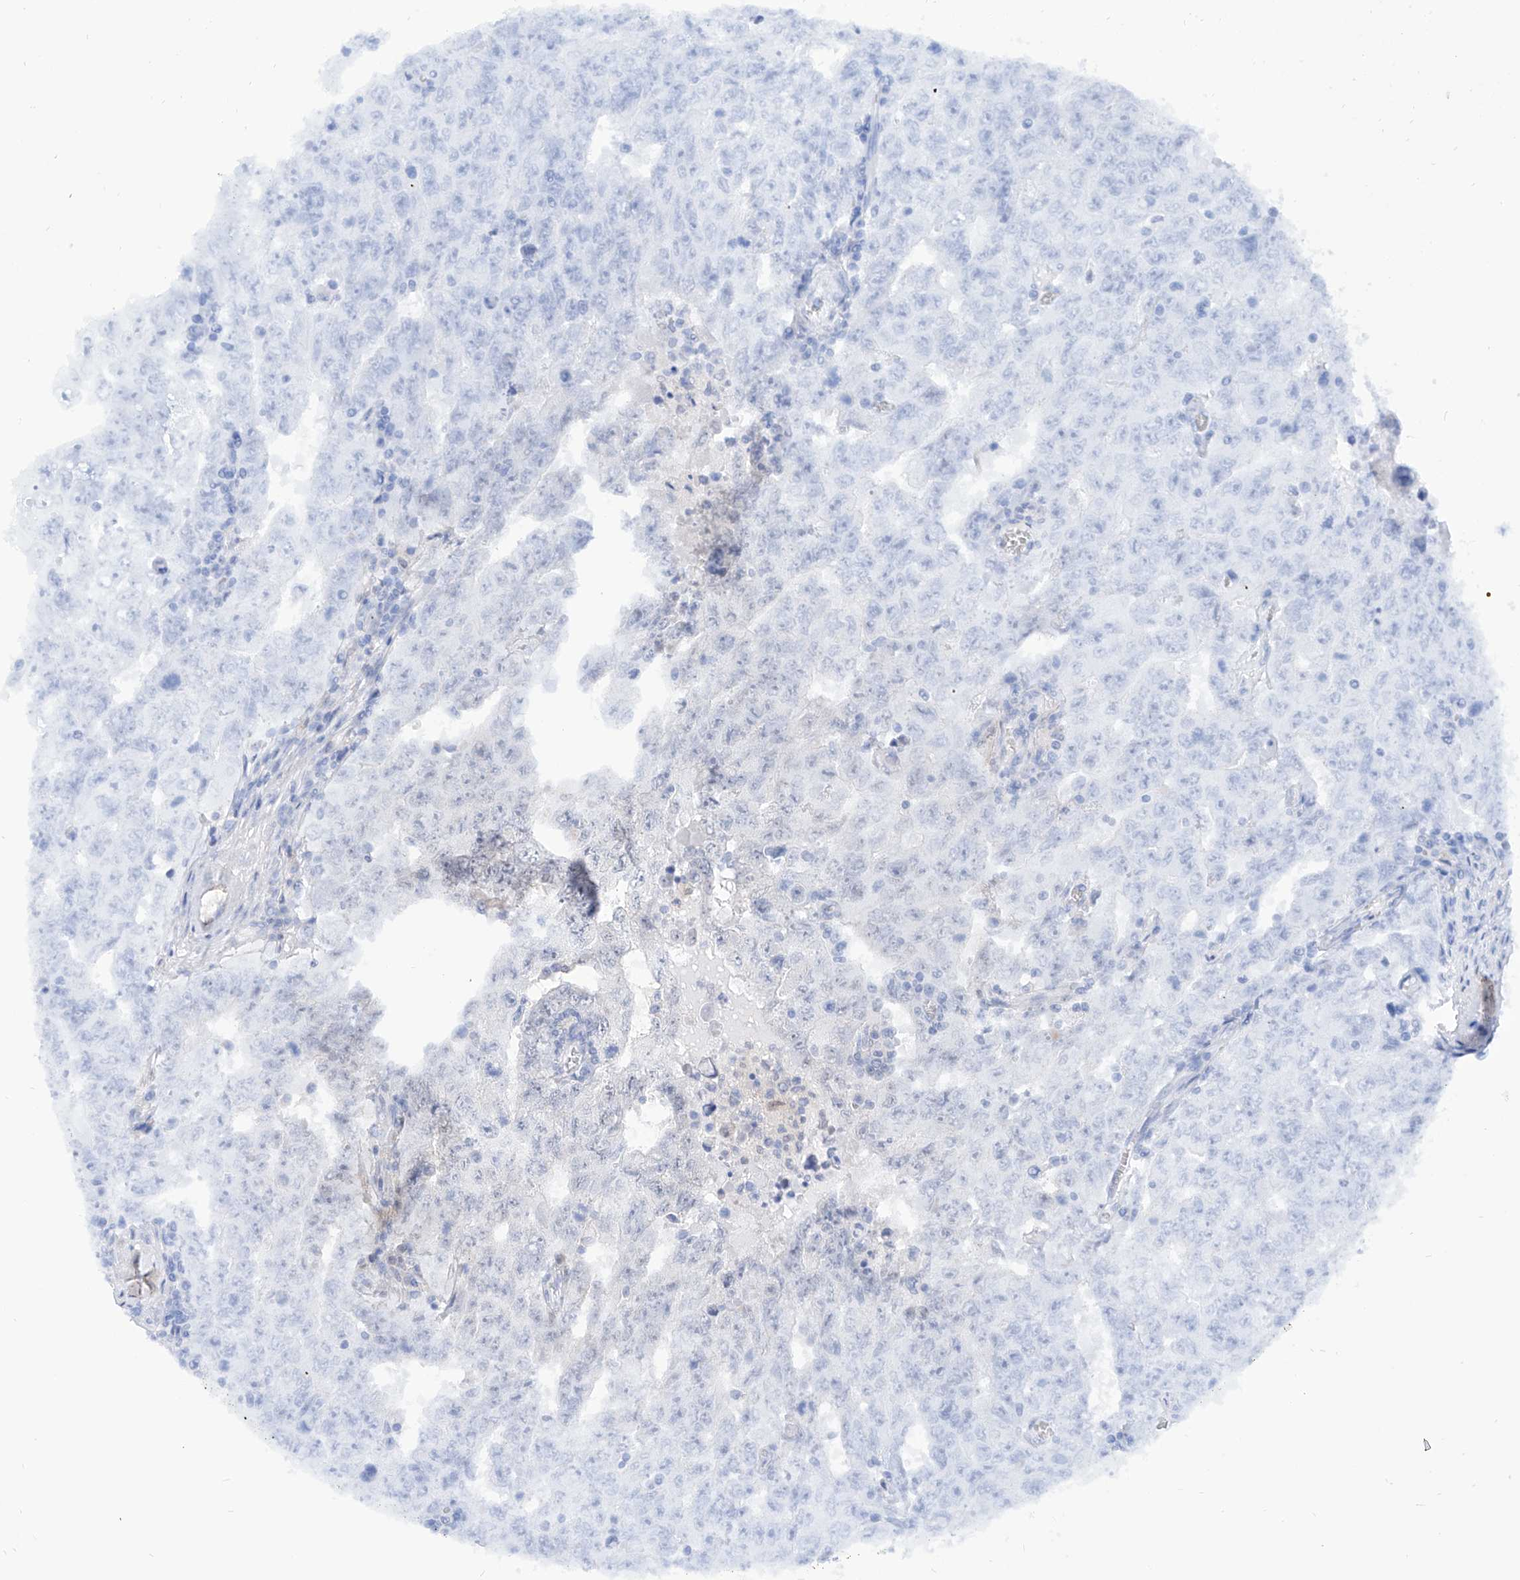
{"staining": {"intensity": "negative", "quantity": "none", "location": "none"}, "tissue": "testis cancer", "cell_type": "Tumor cells", "image_type": "cancer", "snomed": [{"axis": "morphology", "description": "Carcinoma, Embryonal, NOS"}, {"axis": "topography", "description": "Testis"}], "caption": "An immunohistochemistry photomicrograph of testis cancer is shown. There is no staining in tumor cells of testis cancer. Nuclei are stained in blue.", "gene": "PDXK", "patient": {"sex": "male", "age": 26}}